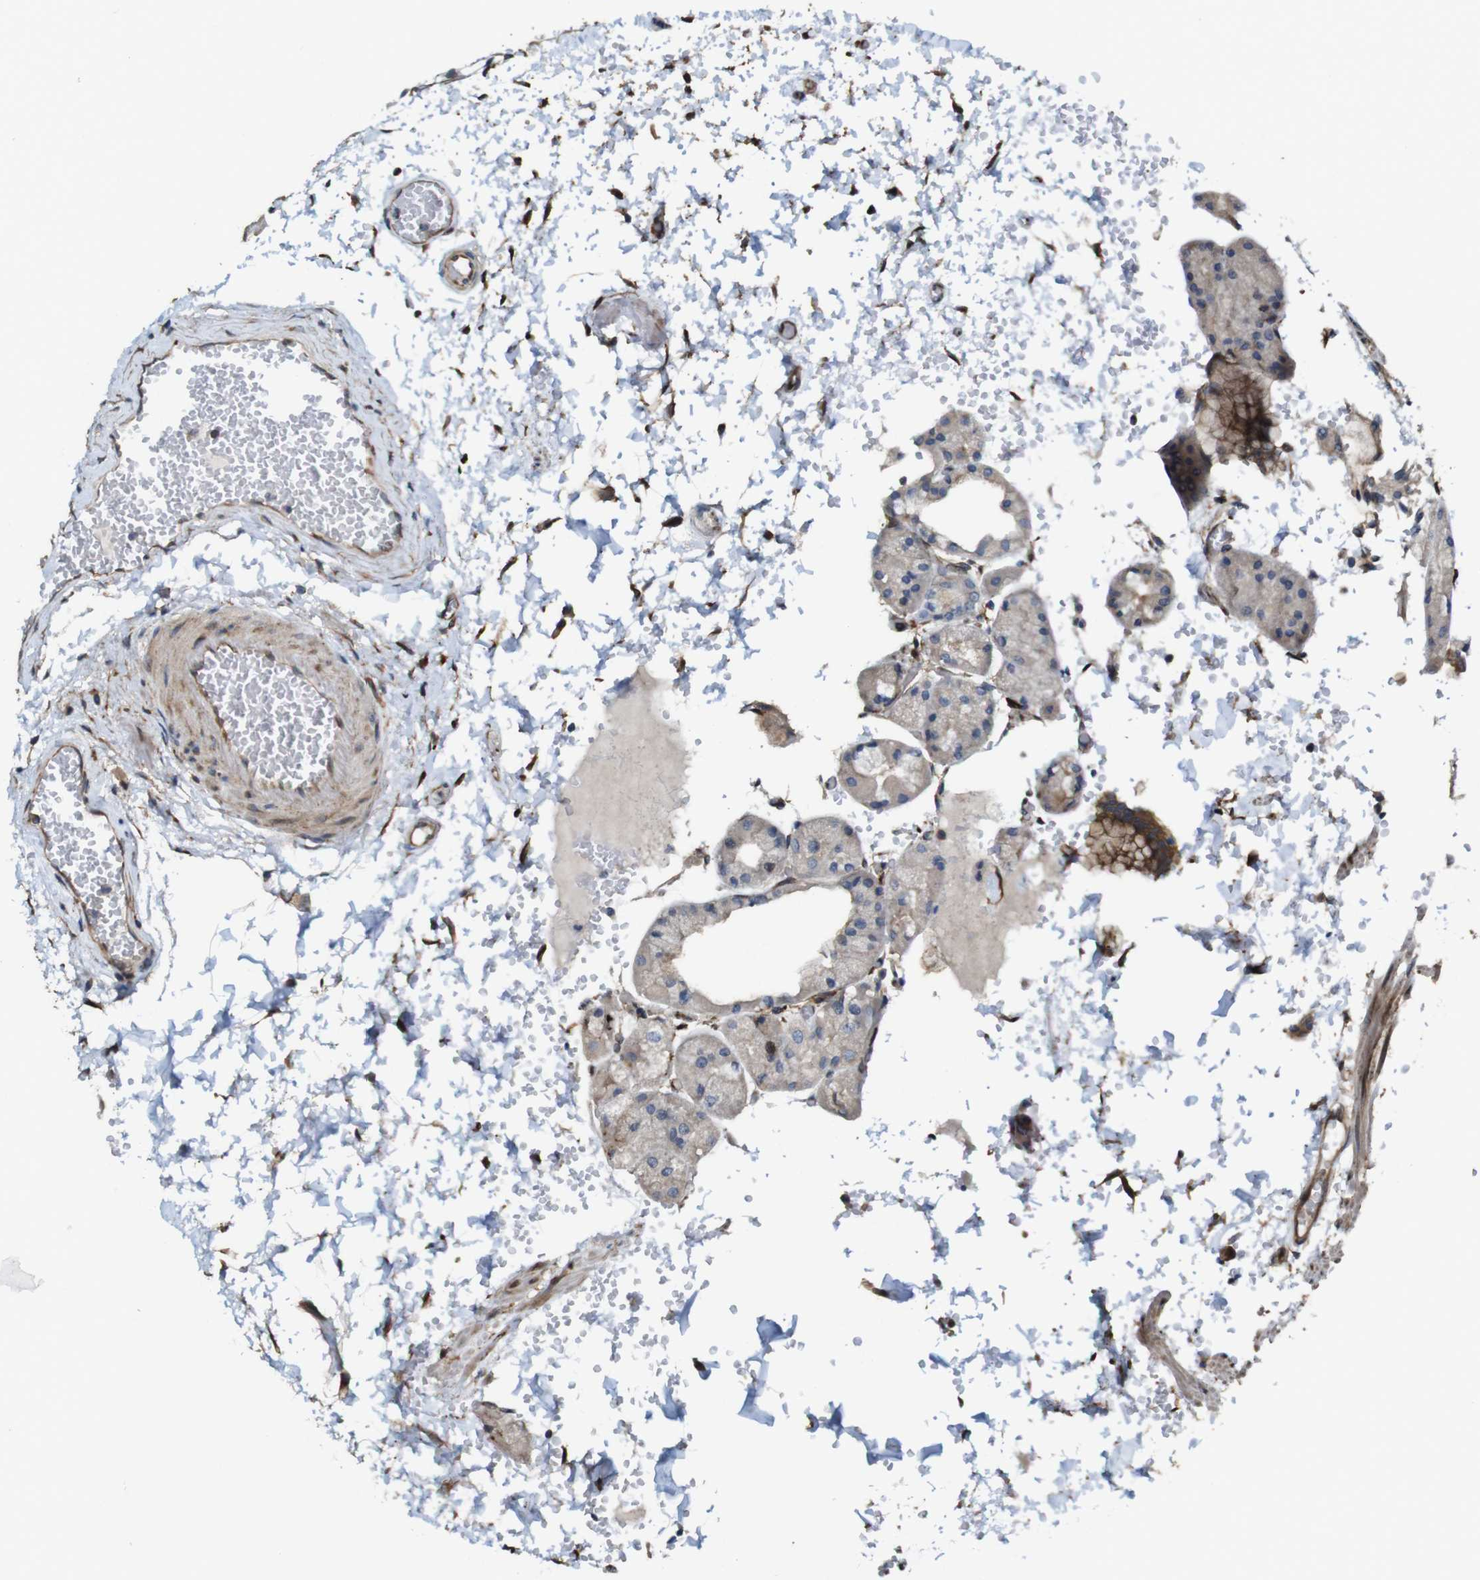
{"staining": {"intensity": "weak", "quantity": ">75%", "location": "cytoplasmic/membranous"}, "tissue": "stomach", "cell_type": "Glandular cells", "image_type": "normal", "snomed": [{"axis": "morphology", "description": "Normal tissue, NOS"}, {"axis": "topography", "description": "Stomach, upper"}], "caption": "About >75% of glandular cells in unremarkable stomach demonstrate weak cytoplasmic/membranous protein positivity as visualized by brown immunohistochemical staining.", "gene": "PCOLCE2", "patient": {"sex": "male", "age": 72}}